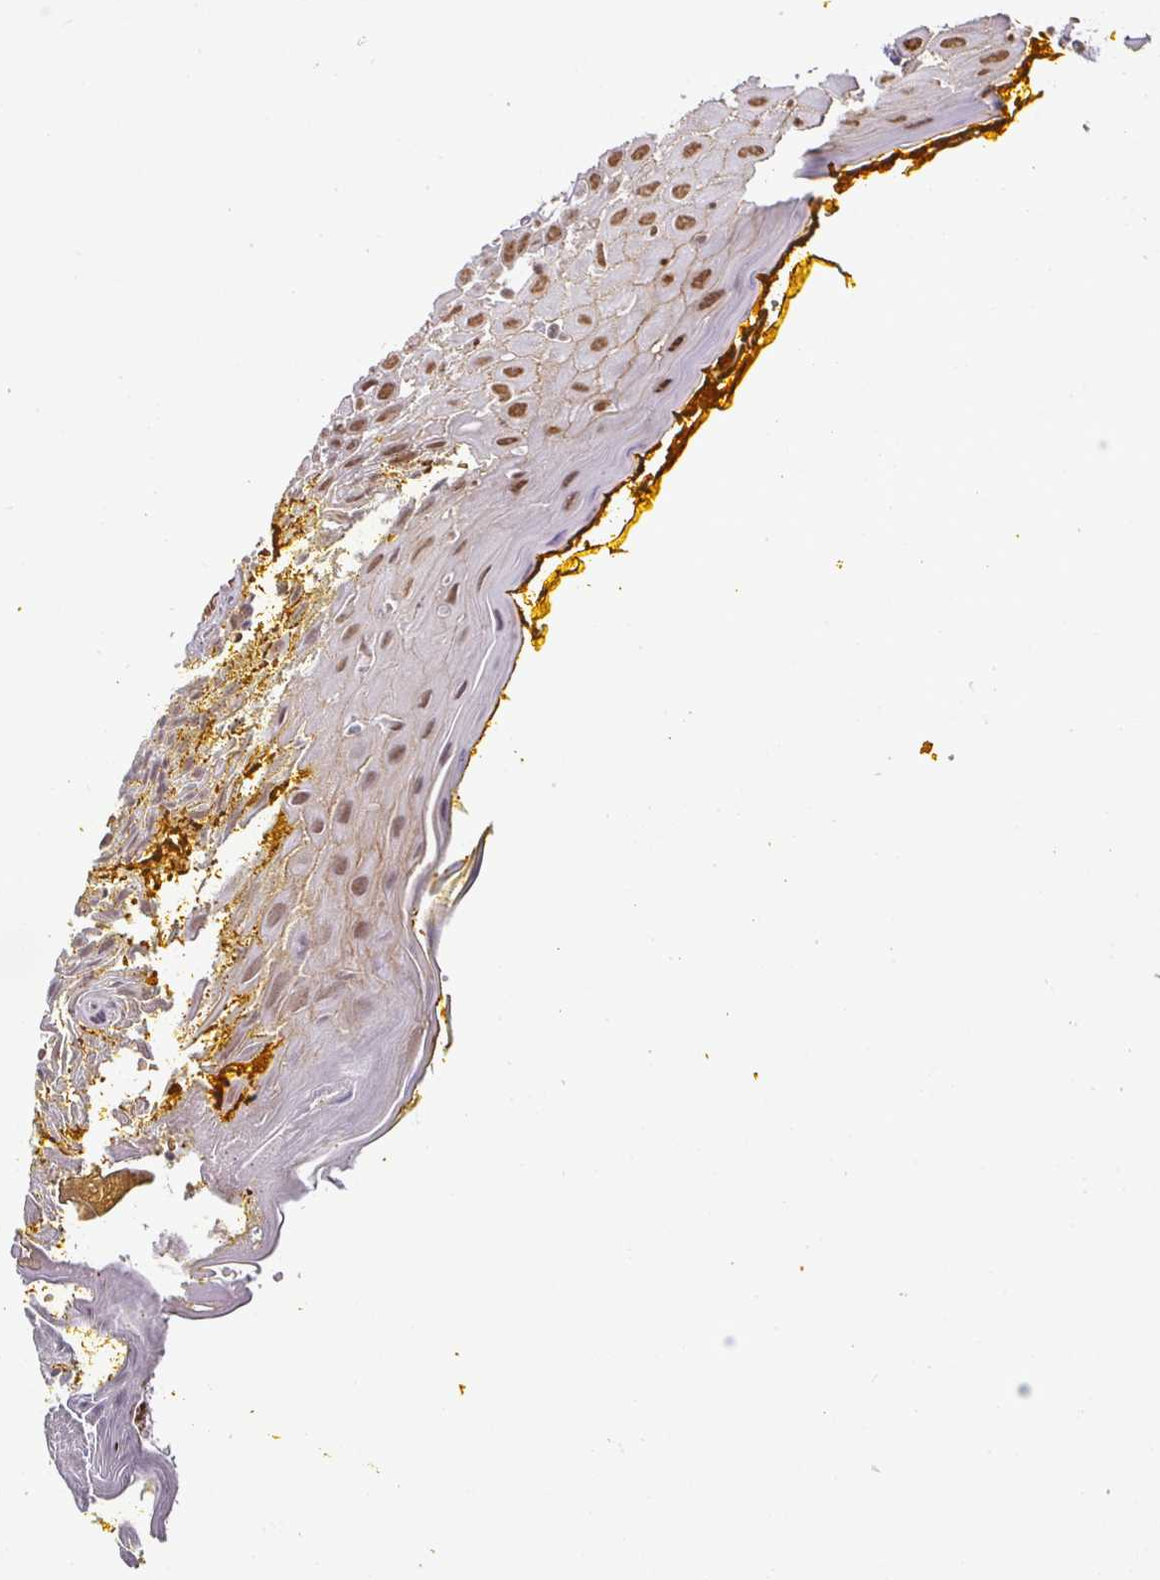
{"staining": {"intensity": "moderate", "quantity": ">75%", "location": "cytoplasmic/membranous,nuclear"}, "tissue": "oral mucosa", "cell_type": "Squamous epithelial cells", "image_type": "normal", "snomed": [{"axis": "morphology", "description": "Normal tissue, NOS"}, {"axis": "morphology", "description": "Squamous cell carcinoma, NOS"}, {"axis": "topography", "description": "Oral tissue"}, {"axis": "topography", "description": "Tounge, NOS"}, {"axis": "topography", "description": "Head-Neck"}], "caption": "A photomicrograph showing moderate cytoplasmic/membranous,nuclear staining in approximately >75% of squamous epithelial cells in unremarkable oral mucosa, as visualized by brown immunohistochemical staining.", "gene": "NCOA5", "patient": {"sex": "male", "age": 76}}